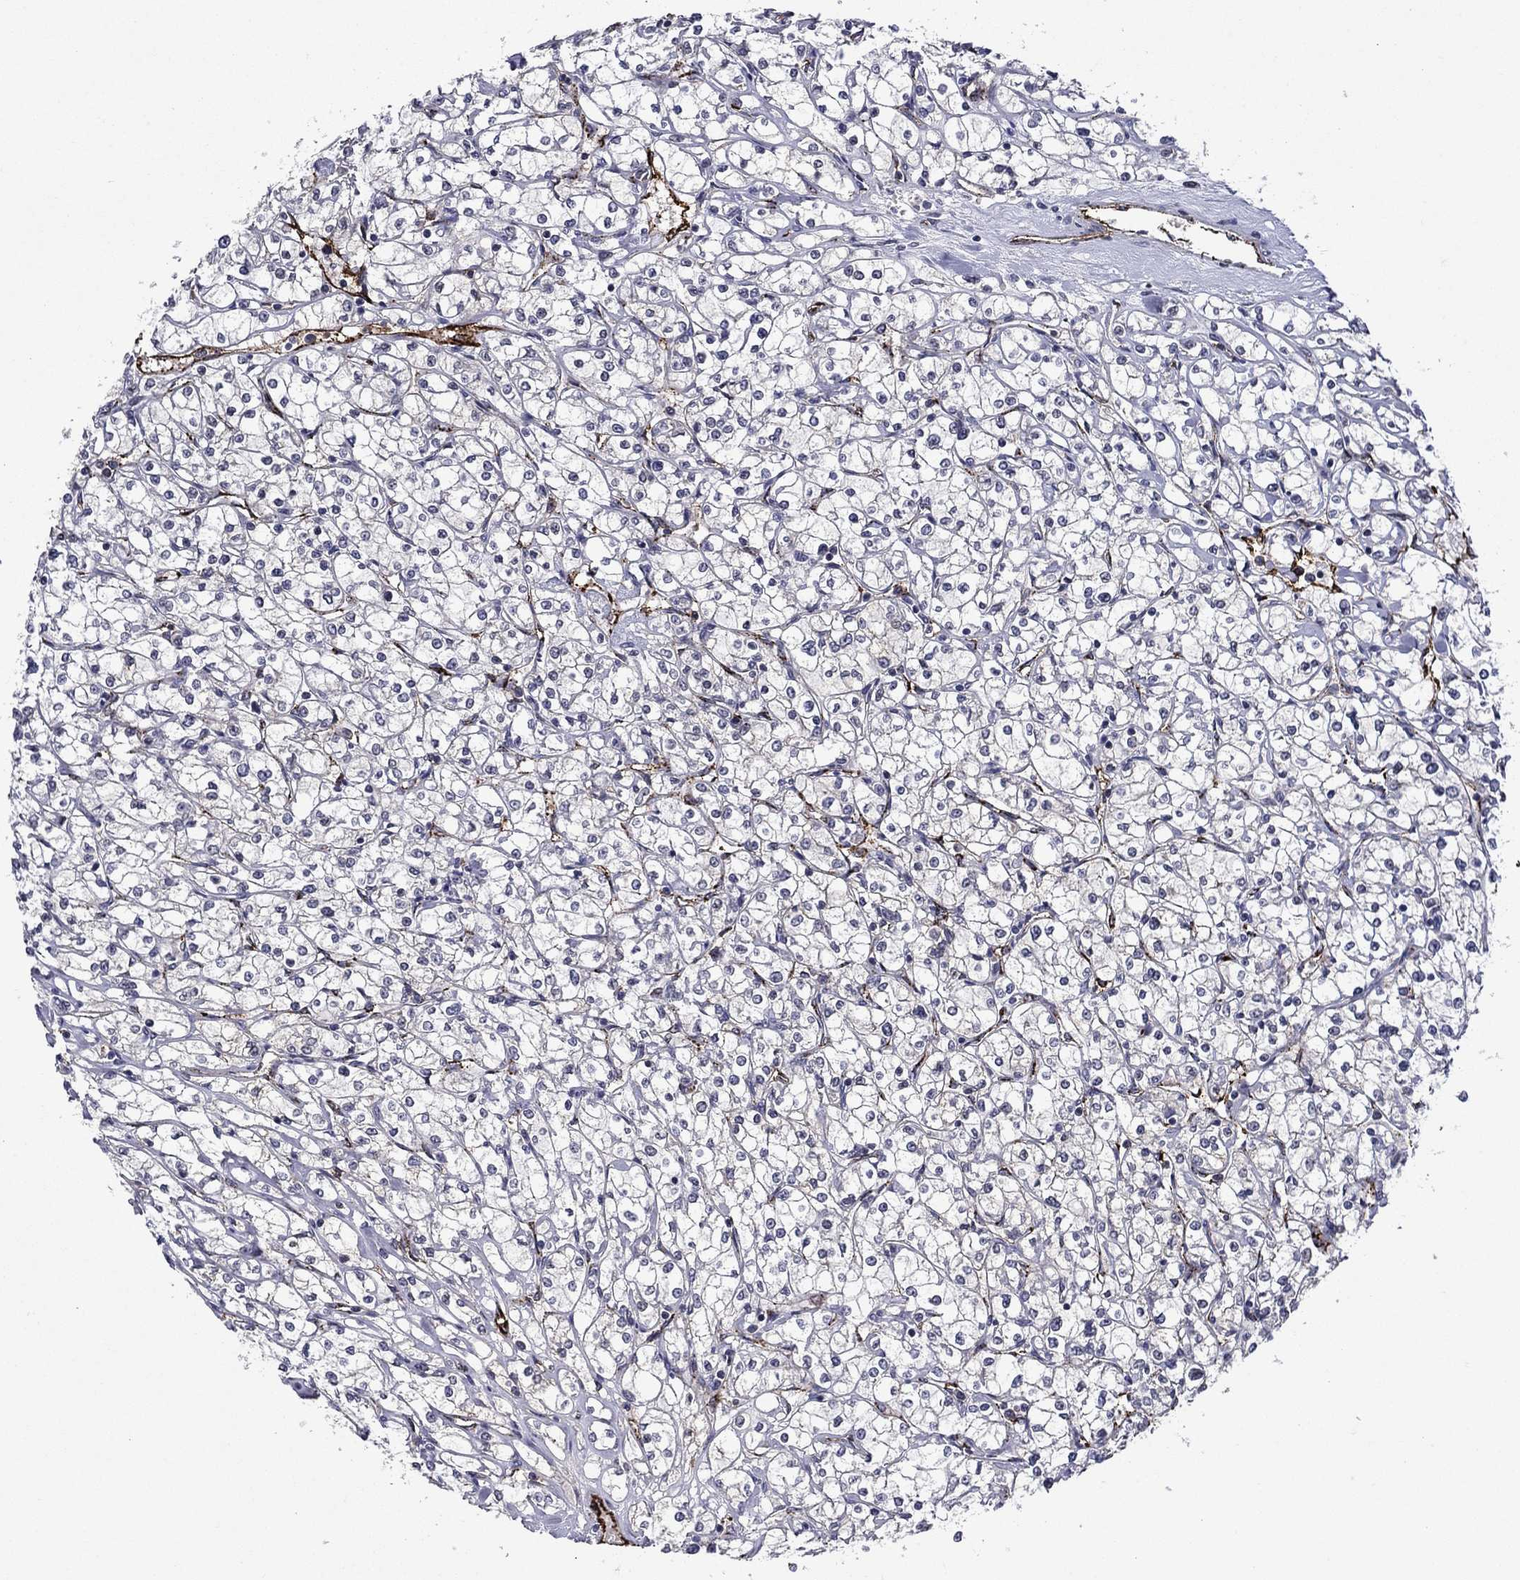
{"staining": {"intensity": "negative", "quantity": "none", "location": "none"}, "tissue": "renal cancer", "cell_type": "Tumor cells", "image_type": "cancer", "snomed": [{"axis": "morphology", "description": "Adenocarcinoma, NOS"}, {"axis": "topography", "description": "Kidney"}], "caption": "A photomicrograph of human renal cancer (adenocarcinoma) is negative for staining in tumor cells.", "gene": "SLITRK1", "patient": {"sex": "male", "age": 67}}